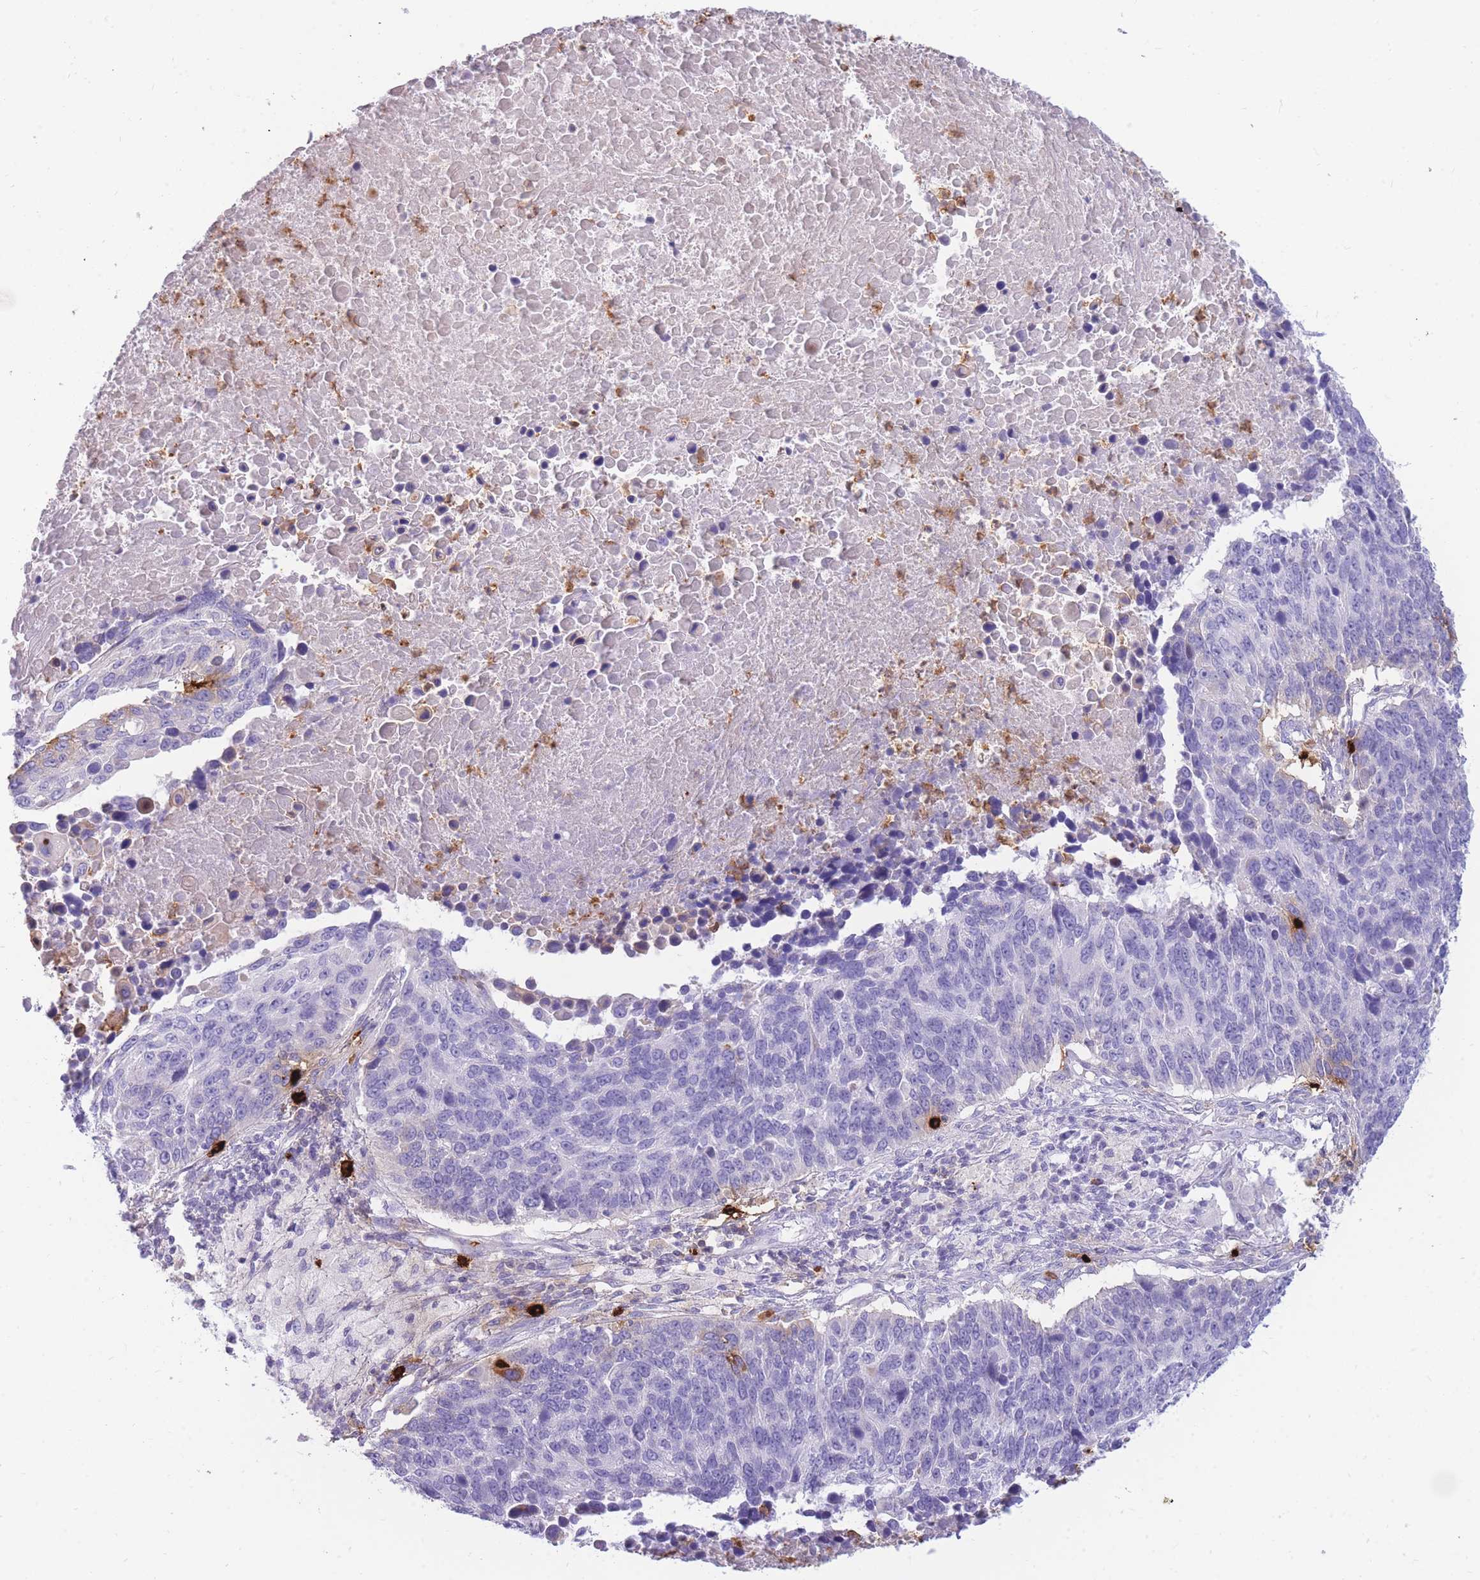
{"staining": {"intensity": "negative", "quantity": "none", "location": "none"}, "tissue": "lung cancer", "cell_type": "Tumor cells", "image_type": "cancer", "snomed": [{"axis": "morphology", "description": "Normal tissue, NOS"}, {"axis": "morphology", "description": "Squamous cell carcinoma, NOS"}, {"axis": "topography", "description": "Lymph node"}, {"axis": "topography", "description": "Lung"}], "caption": "An immunohistochemistry micrograph of lung cancer (squamous cell carcinoma) is shown. There is no staining in tumor cells of lung cancer (squamous cell carcinoma).", "gene": "TPSAB1", "patient": {"sex": "male", "age": 66}}